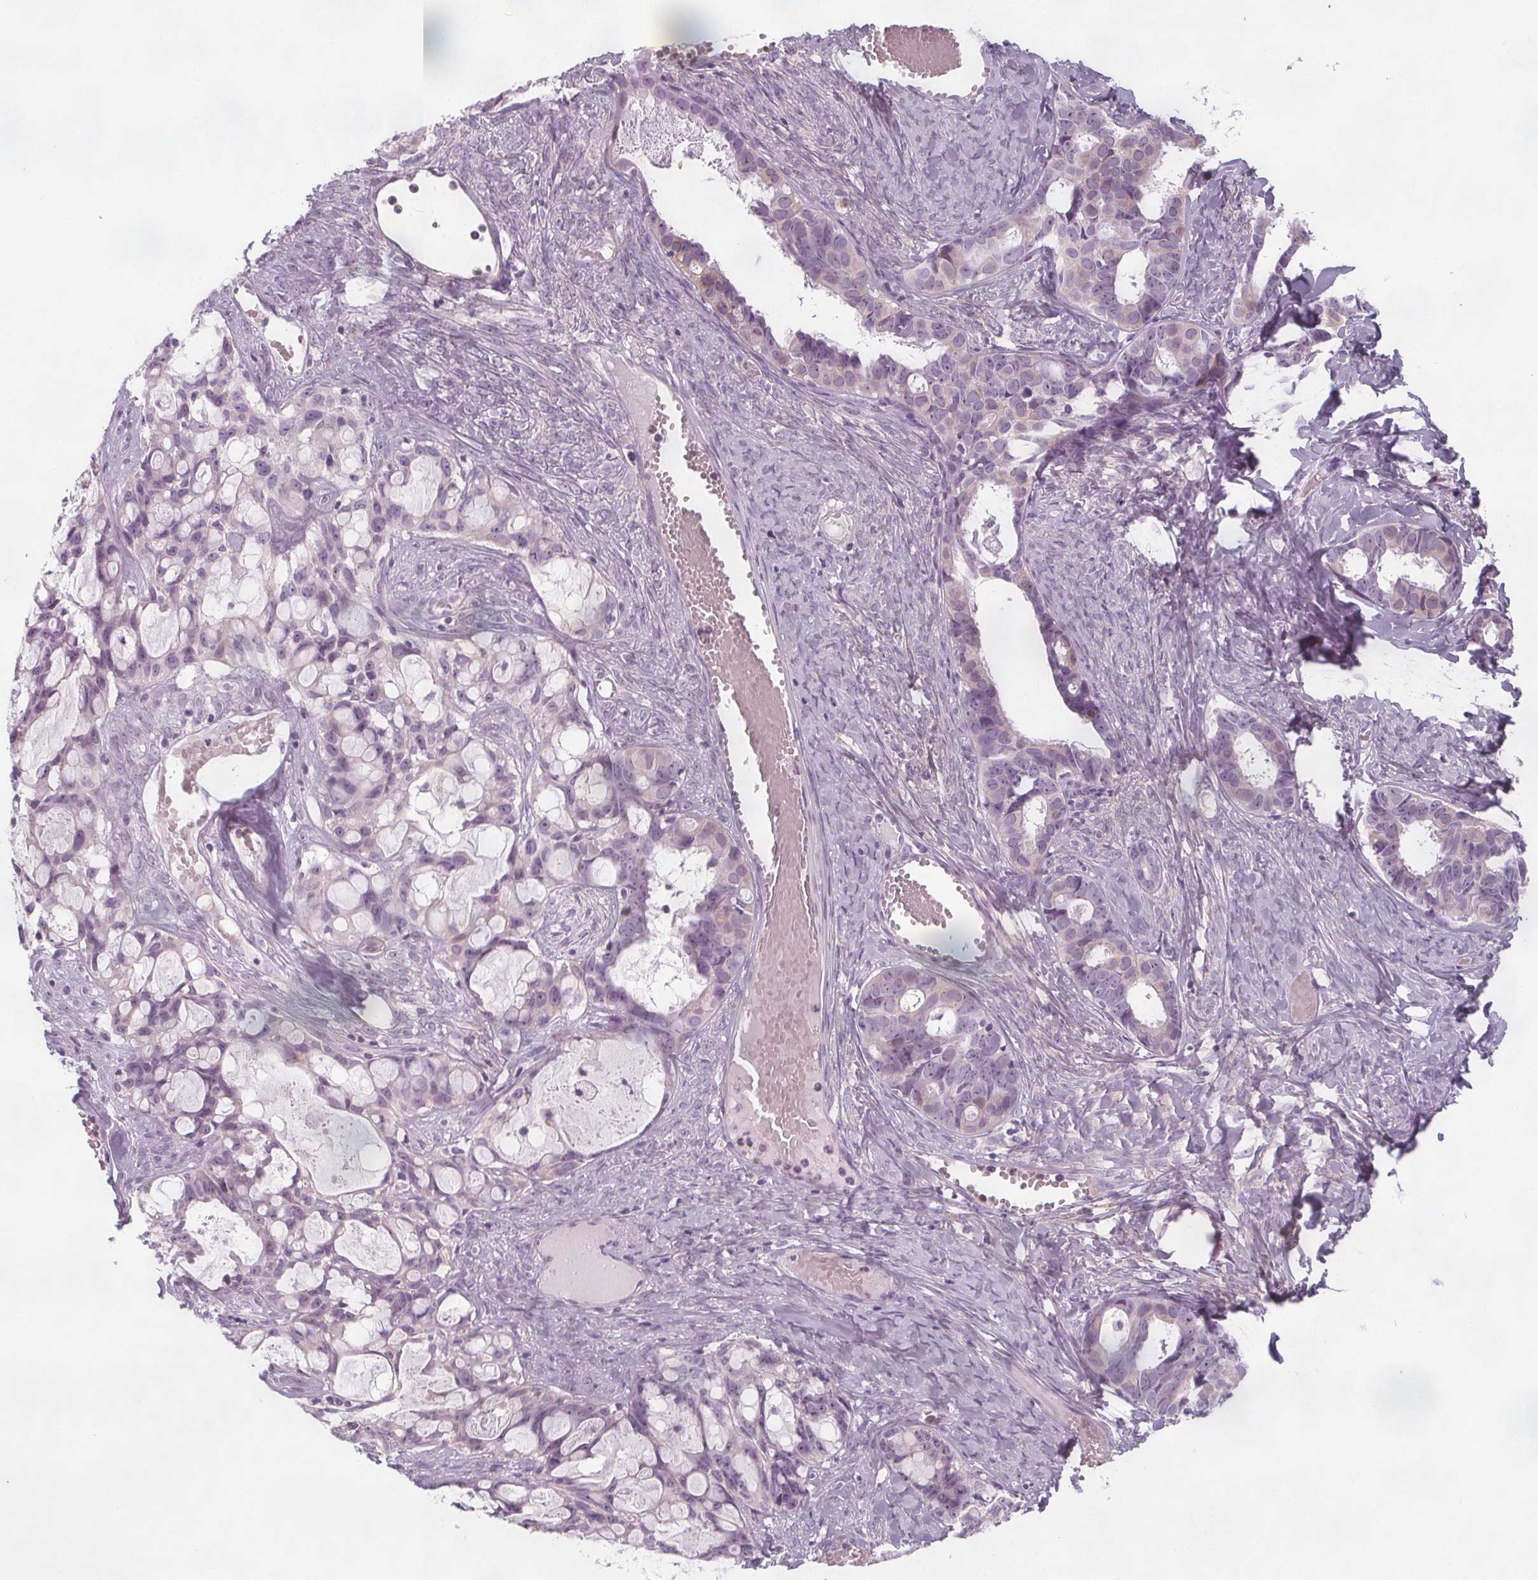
{"staining": {"intensity": "weak", "quantity": "25%-75%", "location": "cytoplasmic/membranous,nuclear"}, "tissue": "ovarian cancer", "cell_type": "Tumor cells", "image_type": "cancer", "snomed": [{"axis": "morphology", "description": "Cystadenocarcinoma, serous, NOS"}, {"axis": "topography", "description": "Ovary"}], "caption": "Immunohistochemistry (IHC) of ovarian cancer reveals low levels of weak cytoplasmic/membranous and nuclear positivity in about 25%-75% of tumor cells.", "gene": "NOLC1", "patient": {"sex": "female", "age": 69}}